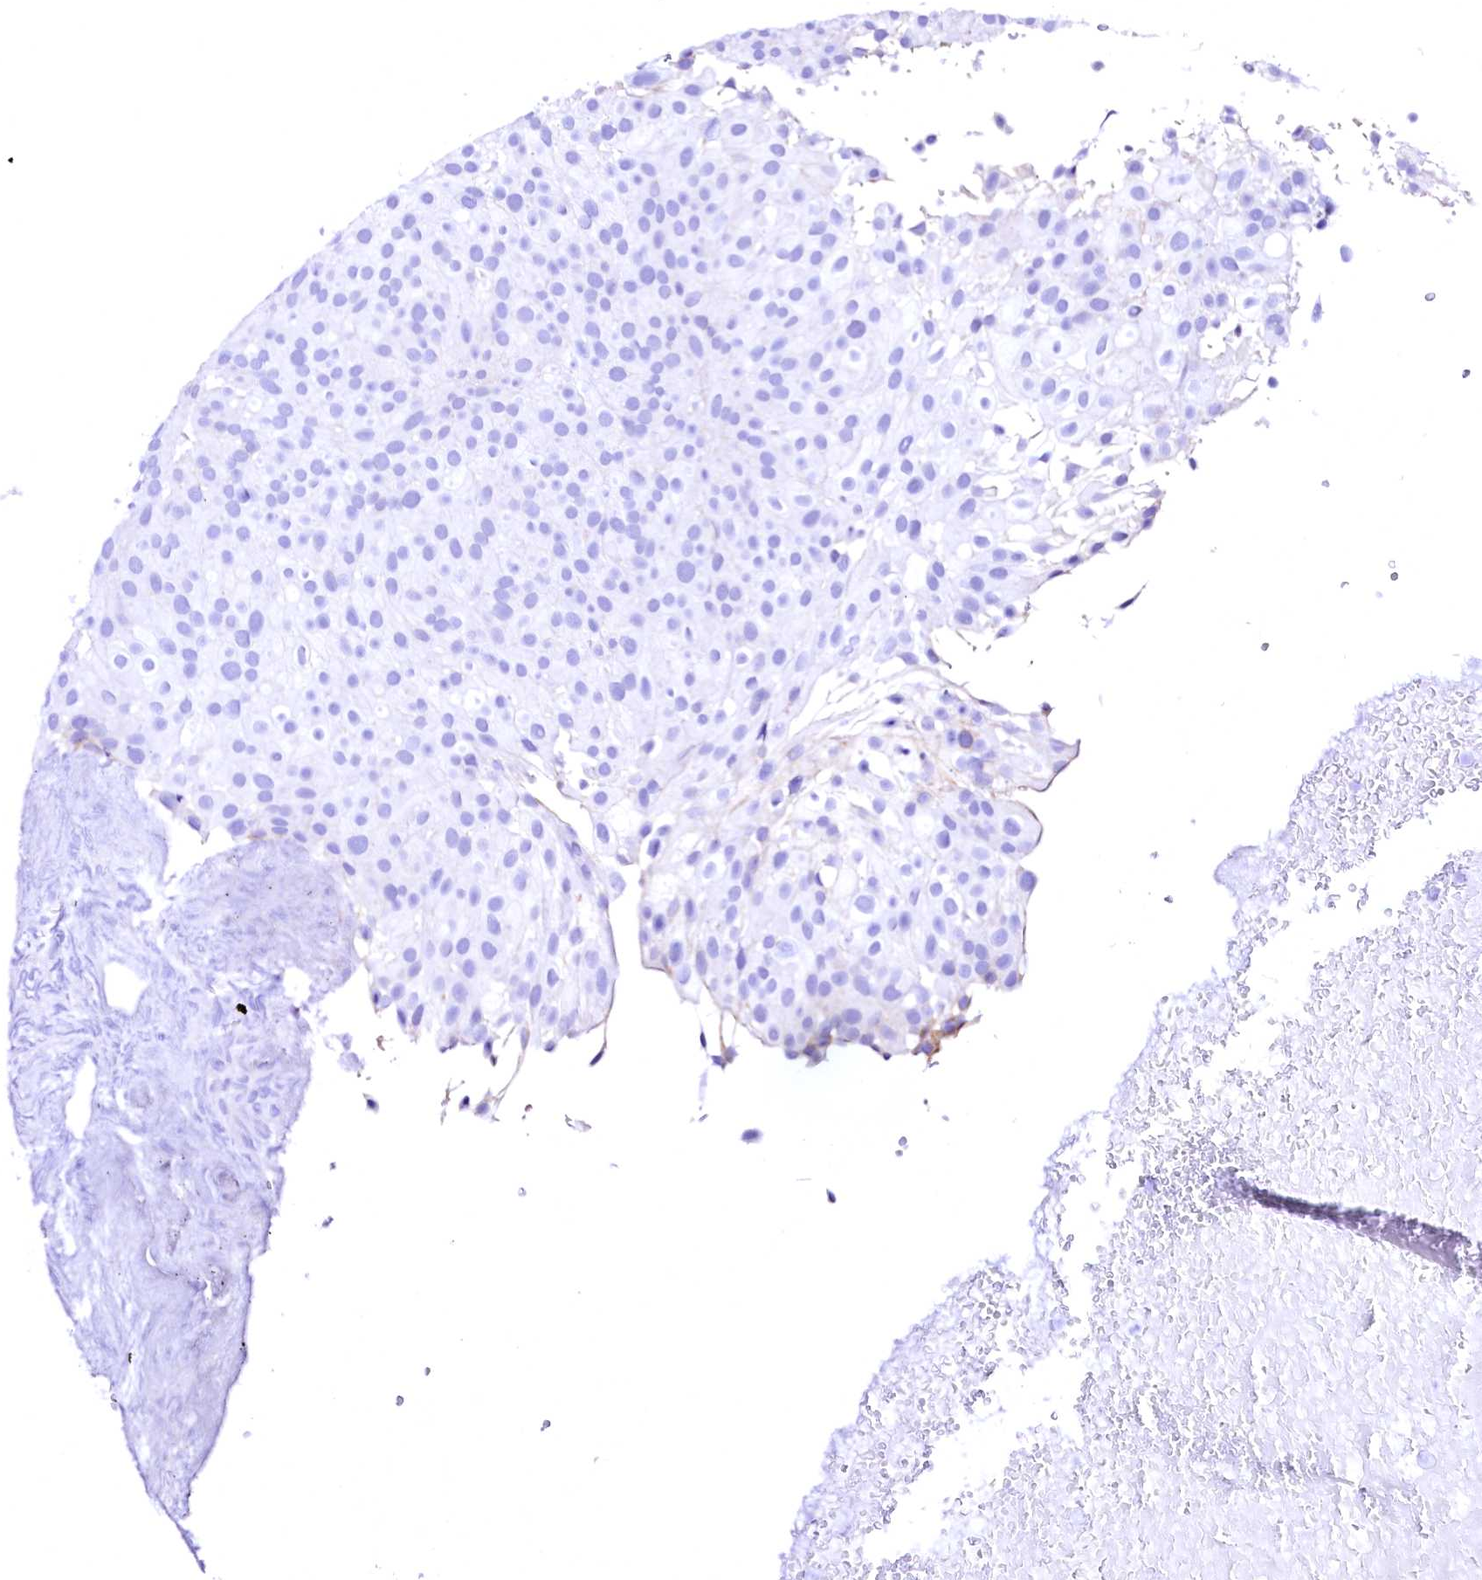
{"staining": {"intensity": "negative", "quantity": "none", "location": "none"}, "tissue": "urothelial cancer", "cell_type": "Tumor cells", "image_type": "cancer", "snomed": [{"axis": "morphology", "description": "Urothelial carcinoma, Low grade"}, {"axis": "topography", "description": "Urinary bladder"}], "caption": "Immunohistochemical staining of human urothelial cancer shows no significant positivity in tumor cells.", "gene": "SFR1", "patient": {"sex": "male", "age": 78}}